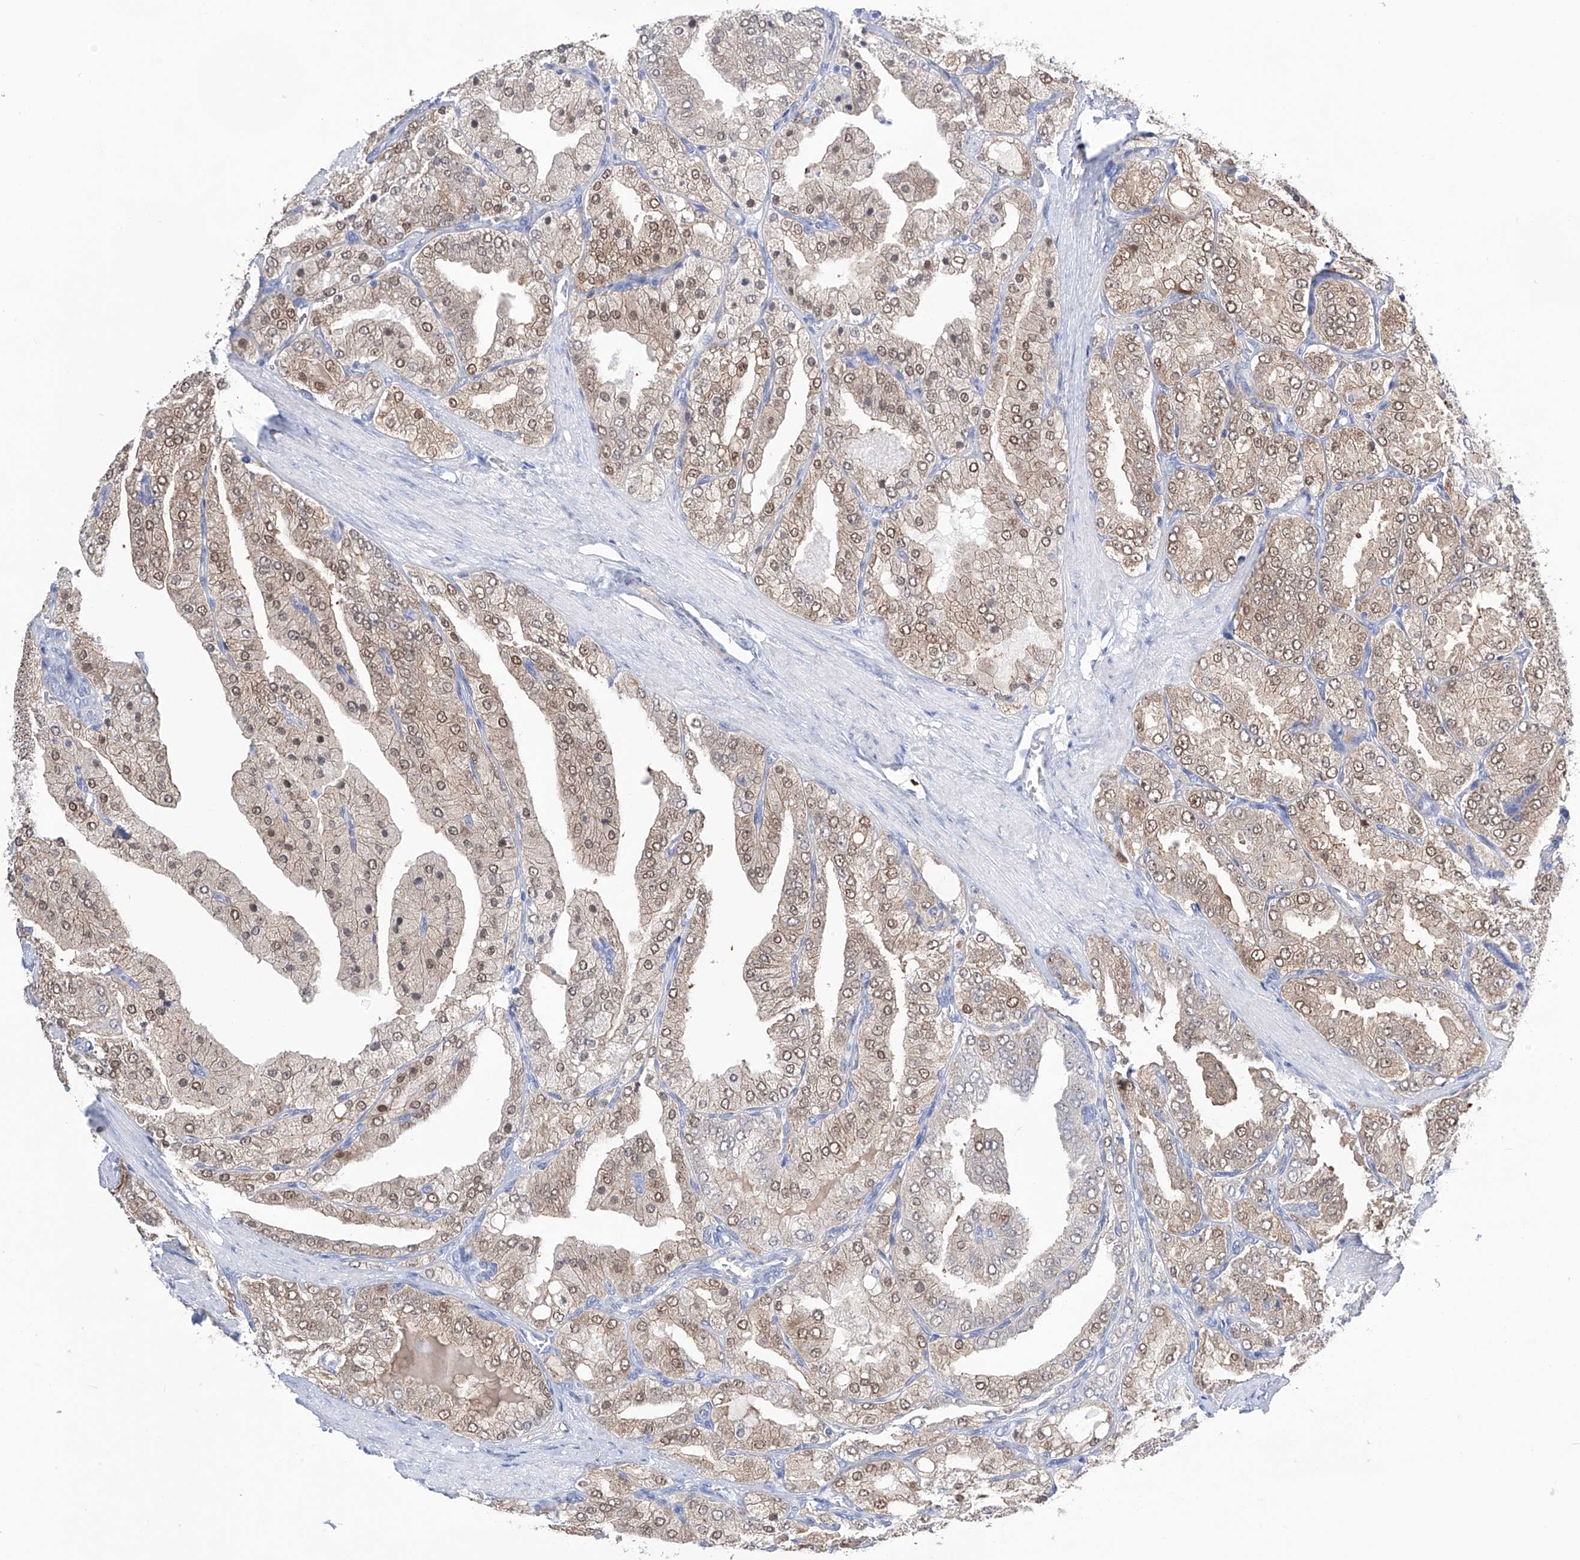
{"staining": {"intensity": "moderate", "quantity": ">75%", "location": "cytoplasmic/membranous,nuclear"}, "tissue": "prostate cancer", "cell_type": "Tumor cells", "image_type": "cancer", "snomed": [{"axis": "morphology", "description": "Adenocarcinoma, High grade"}, {"axis": "topography", "description": "Prostate"}], "caption": "Immunohistochemical staining of human prostate cancer demonstrates medium levels of moderate cytoplasmic/membranous and nuclear protein positivity in approximately >75% of tumor cells.", "gene": "PGM3", "patient": {"sex": "male", "age": 50}}